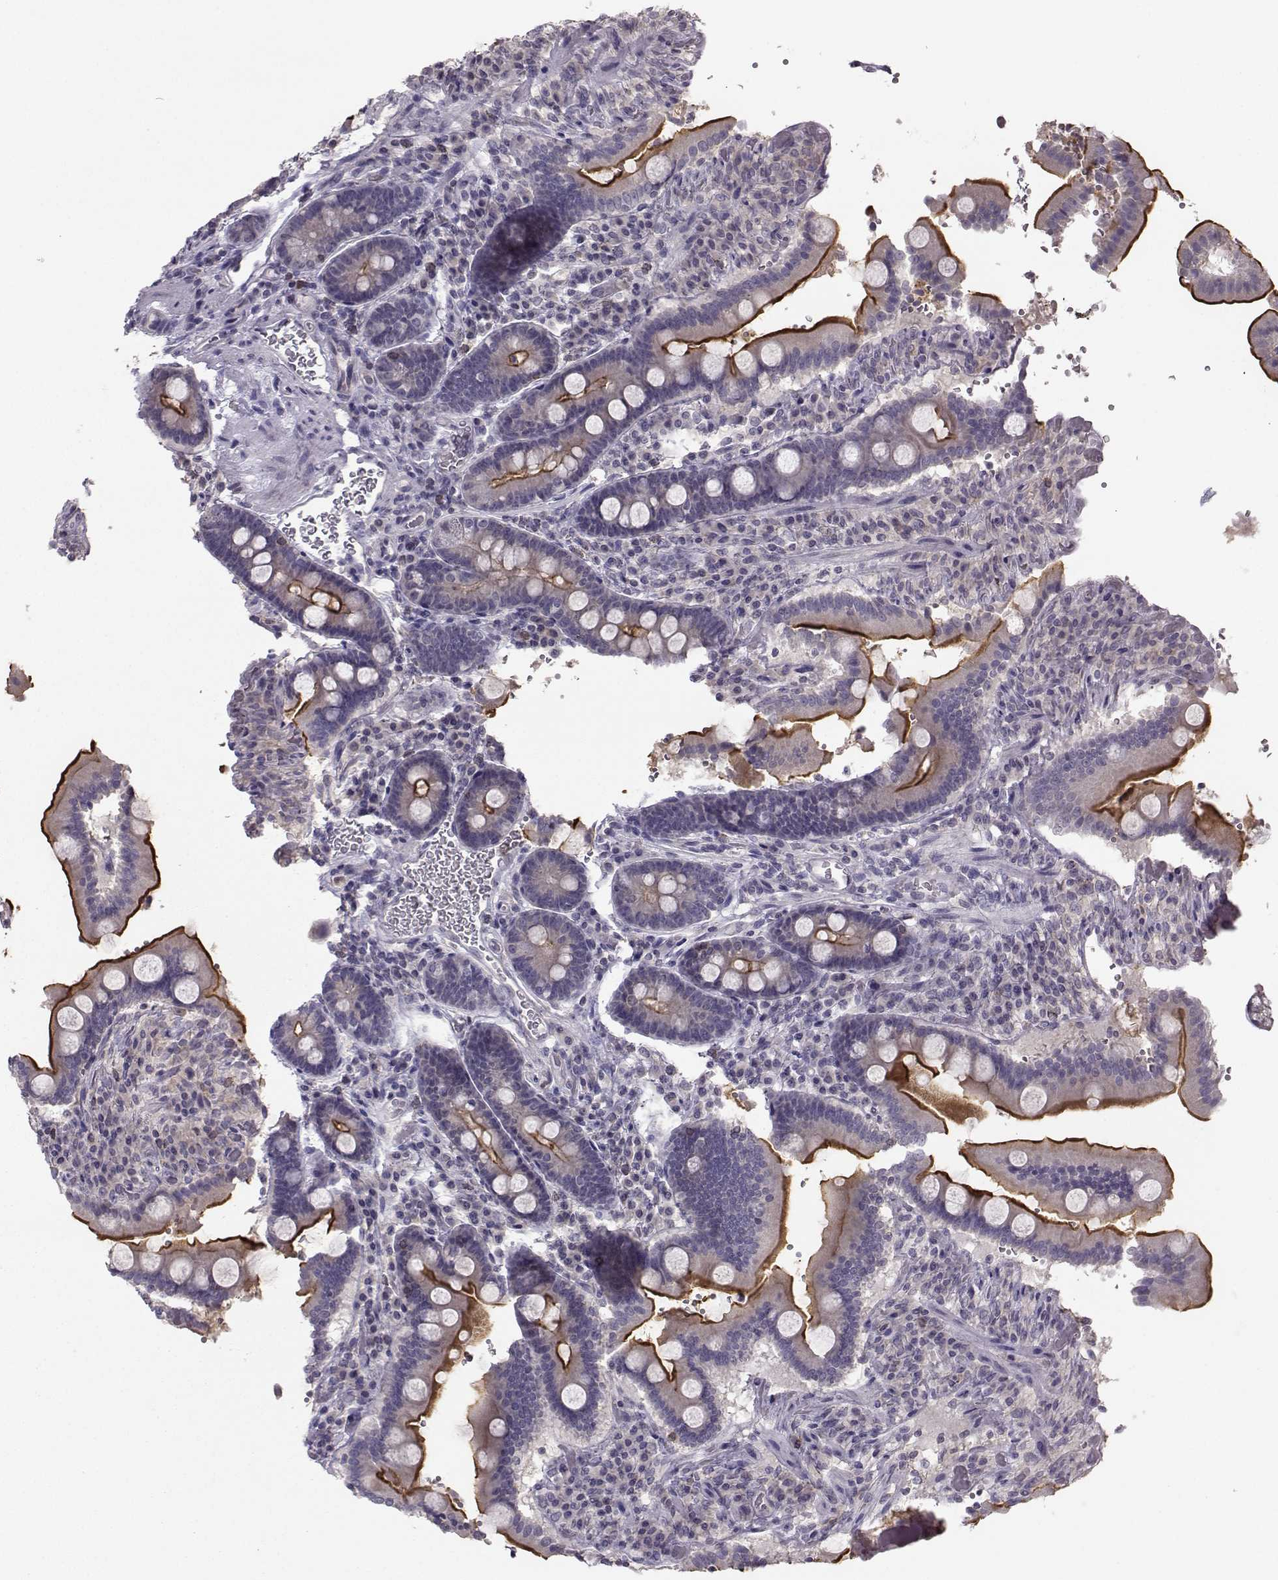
{"staining": {"intensity": "strong", "quantity": "<25%", "location": "cytoplasmic/membranous"}, "tissue": "duodenum", "cell_type": "Glandular cells", "image_type": "normal", "snomed": [{"axis": "morphology", "description": "Normal tissue, NOS"}, {"axis": "topography", "description": "Duodenum"}], "caption": "Protein expression analysis of benign human duodenum reveals strong cytoplasmic/membranous positivity in about <25% of glandular cells. Using DAB (brown) and hematoxylin (blue) stains, captured at high magnification using brightfield microscopy.", "gene": "FCAMR", "patient": {"sex": "female", "age": 62}}